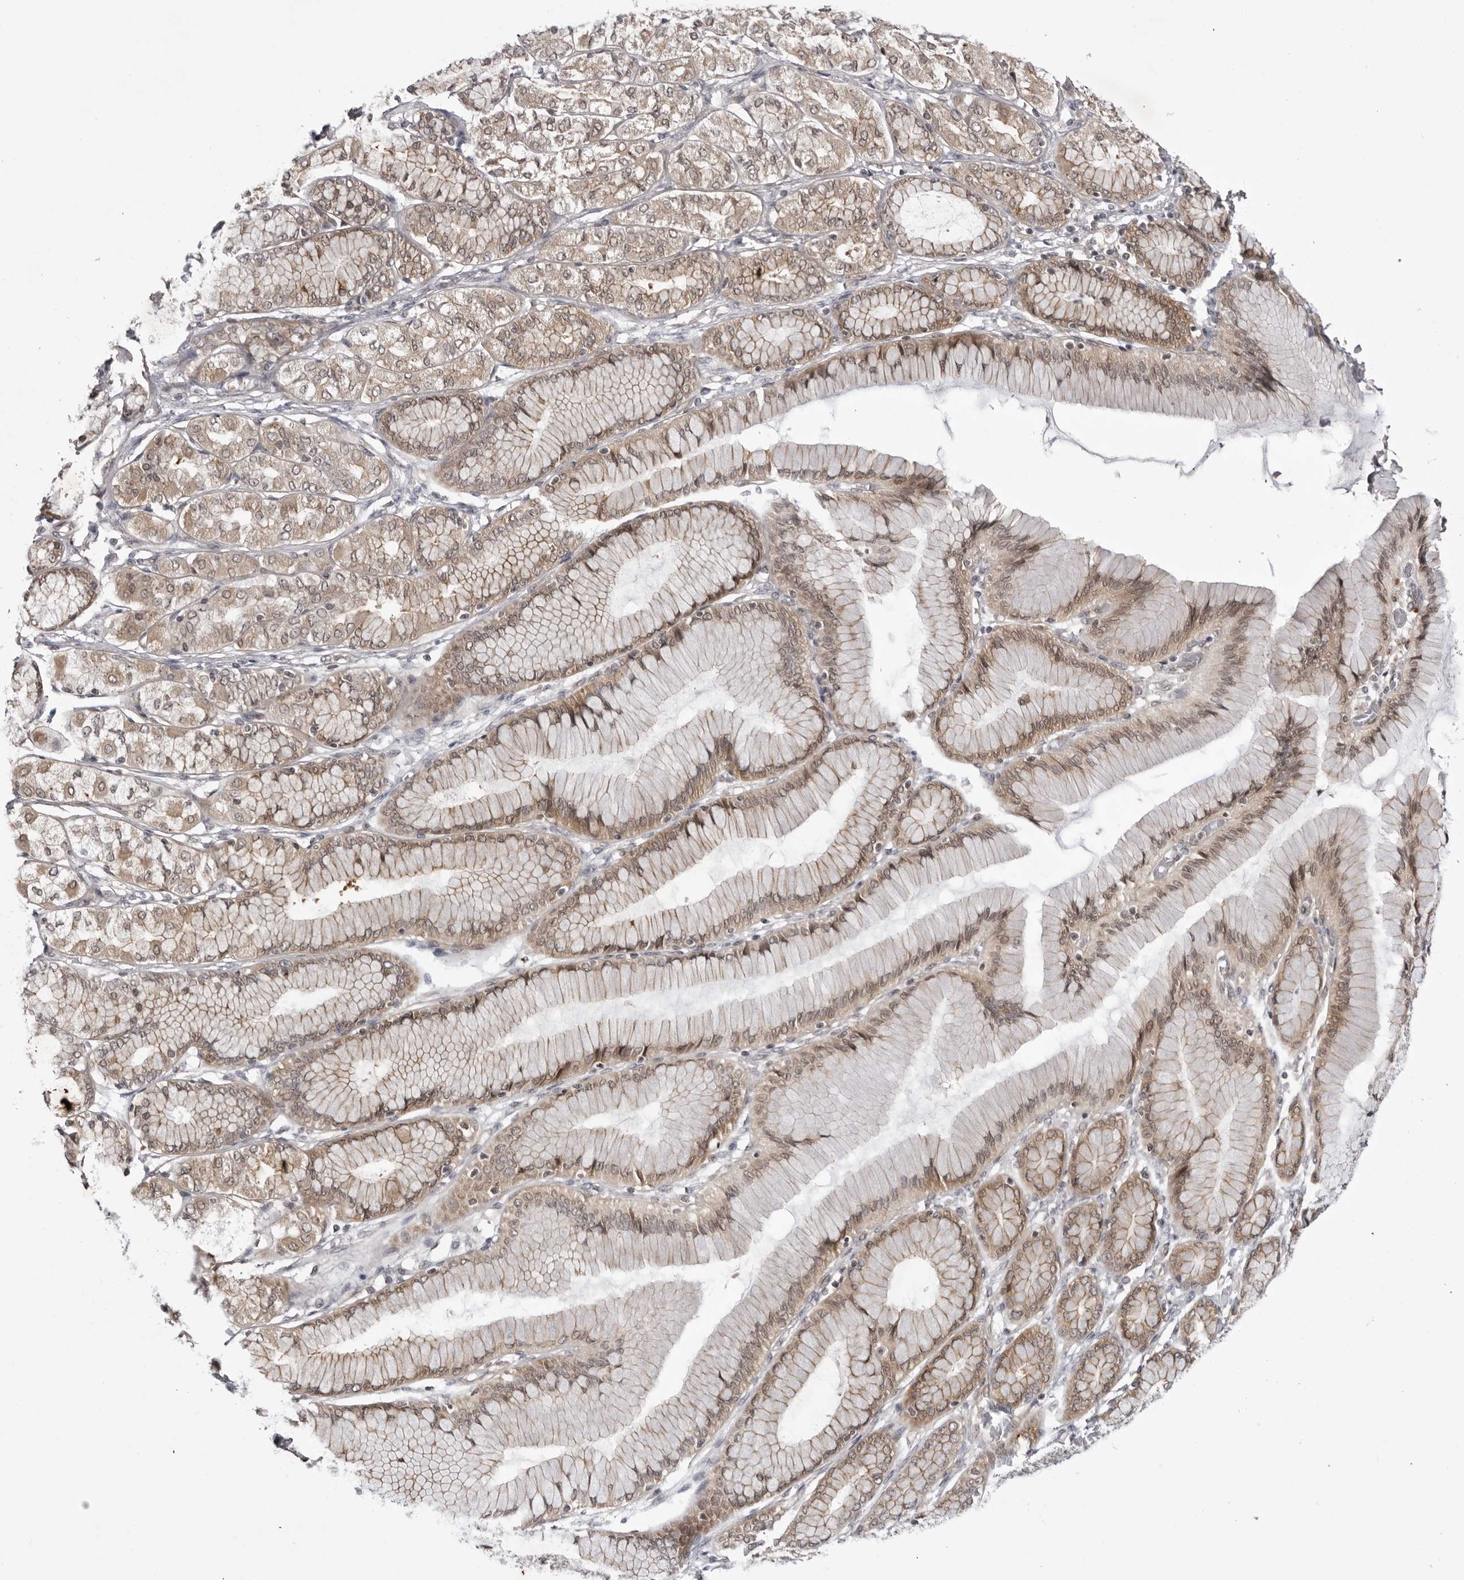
{"staining": {"intensity": "weak", "quantity": ">75%", "location": "cytoplasmic/membranous"}, "tissue": "stomach cancer", "cell_type": "Tumor cells", "image_type": "cancer", "snomed": [{"axis": "morphology", "description": "Adenocarcinoma, NOS"}, {"axis": "topography", "description": "Stomach"}], "caption": "Tumor cells exhibit weak cytoplasmic/membranous staining in approximately >75% of cells in stomach adenocarcinoma. (DAB IHC, brown staining for protein, blue staining for nuclei).", "gene": "USP43", "patient": {"sex": "female", "age": 65}}